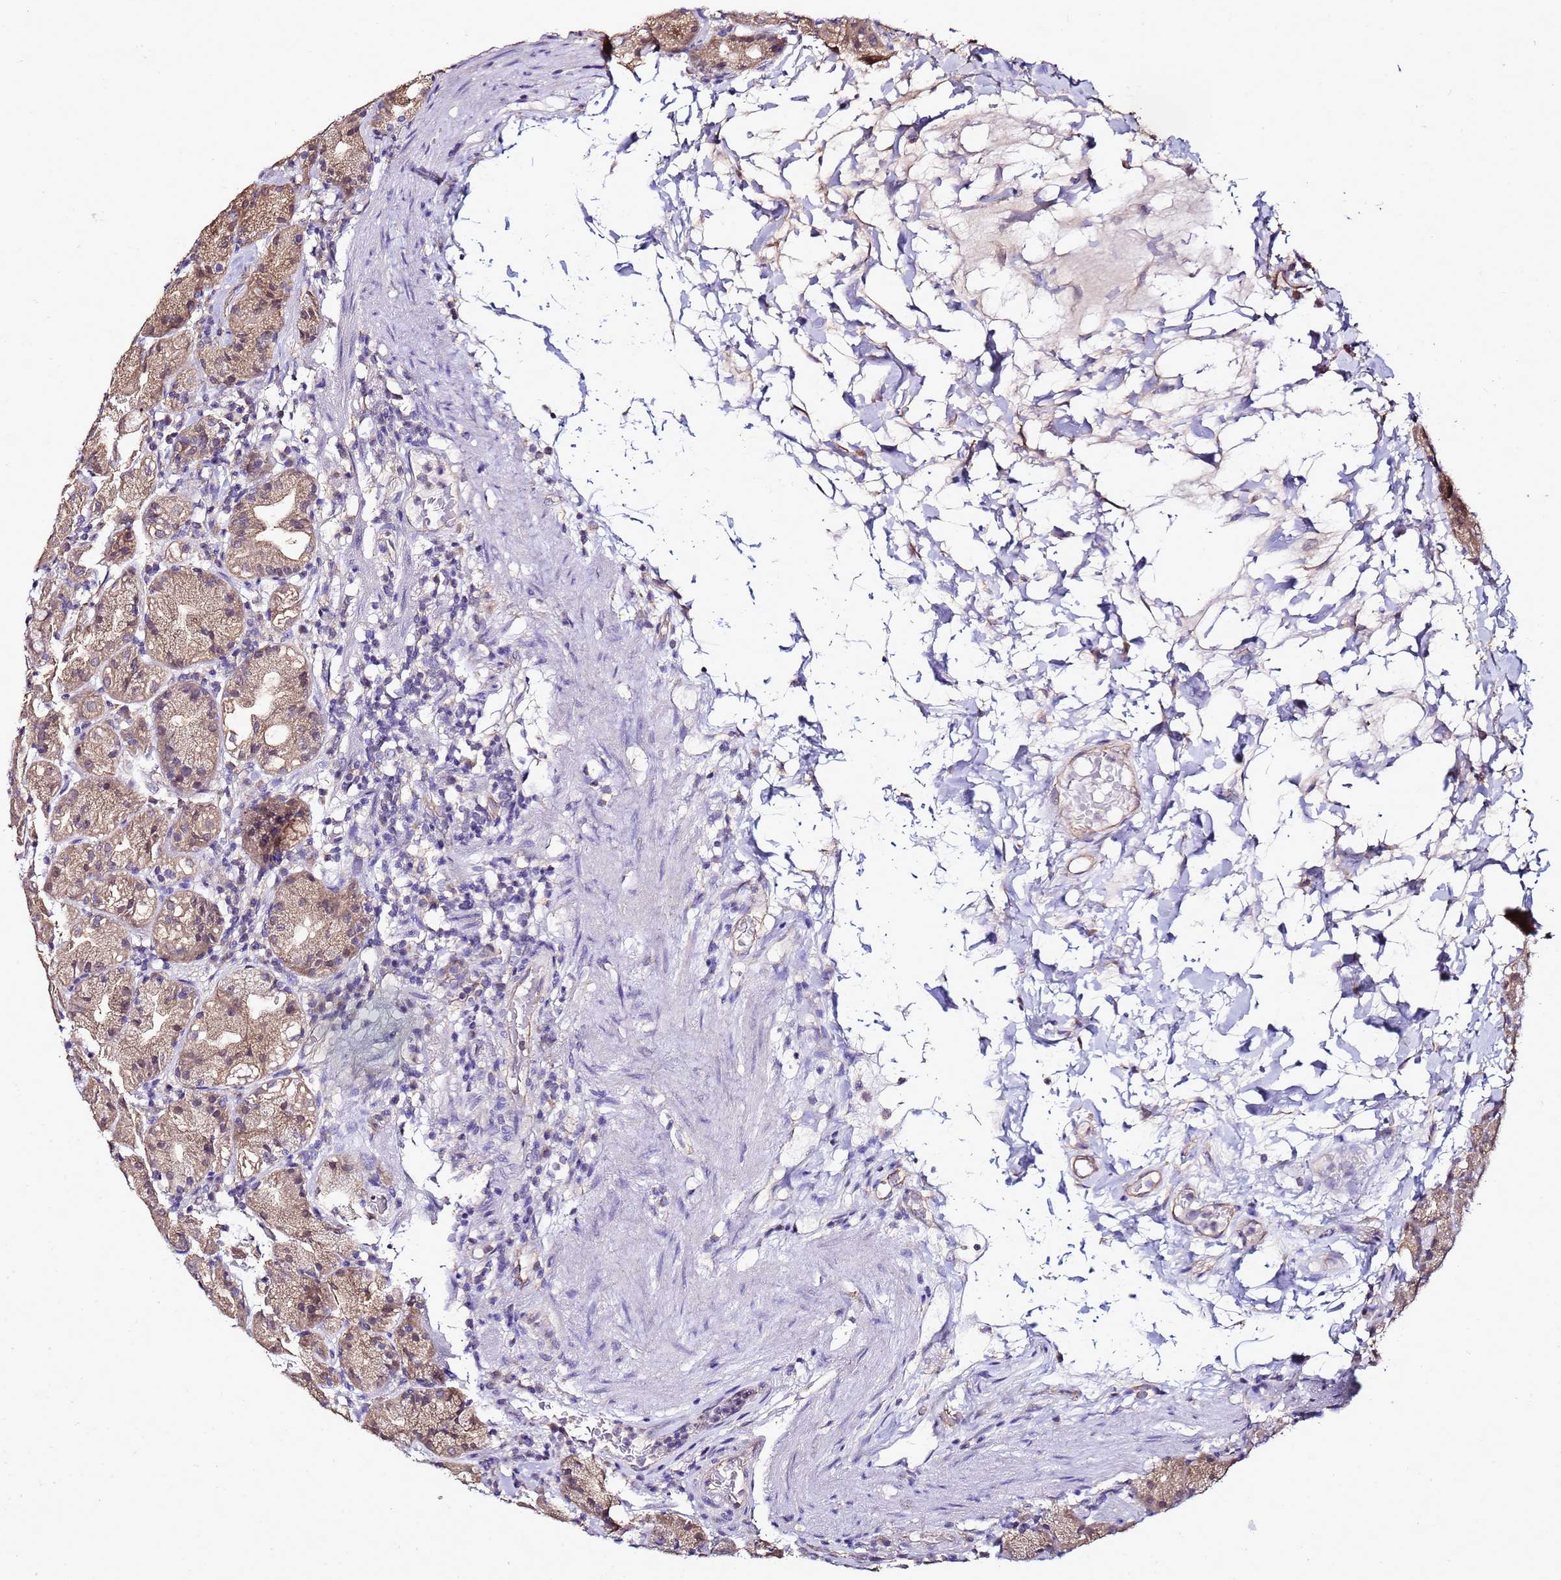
{"staining": {"intensity": "moderate", "quantity": "25%-75%", "location": "cytoplasmic/membranous"}, "tissue": "stomach", "cell_type": "Glandular cells", "image_type": "normal", "snomed": [{"axis": "morphology", "description": "Normal tissue, NOS"}, {"axis": "topography", "description": "Stomach"}], "caption": "Human stomach stained with a brown dye shows moderate cytoplasmic/membranous positive expression in about 25%-75% of glandular cells.", "gene": "ENOPH1", "patient": {"sex": "female", "age": 79}}